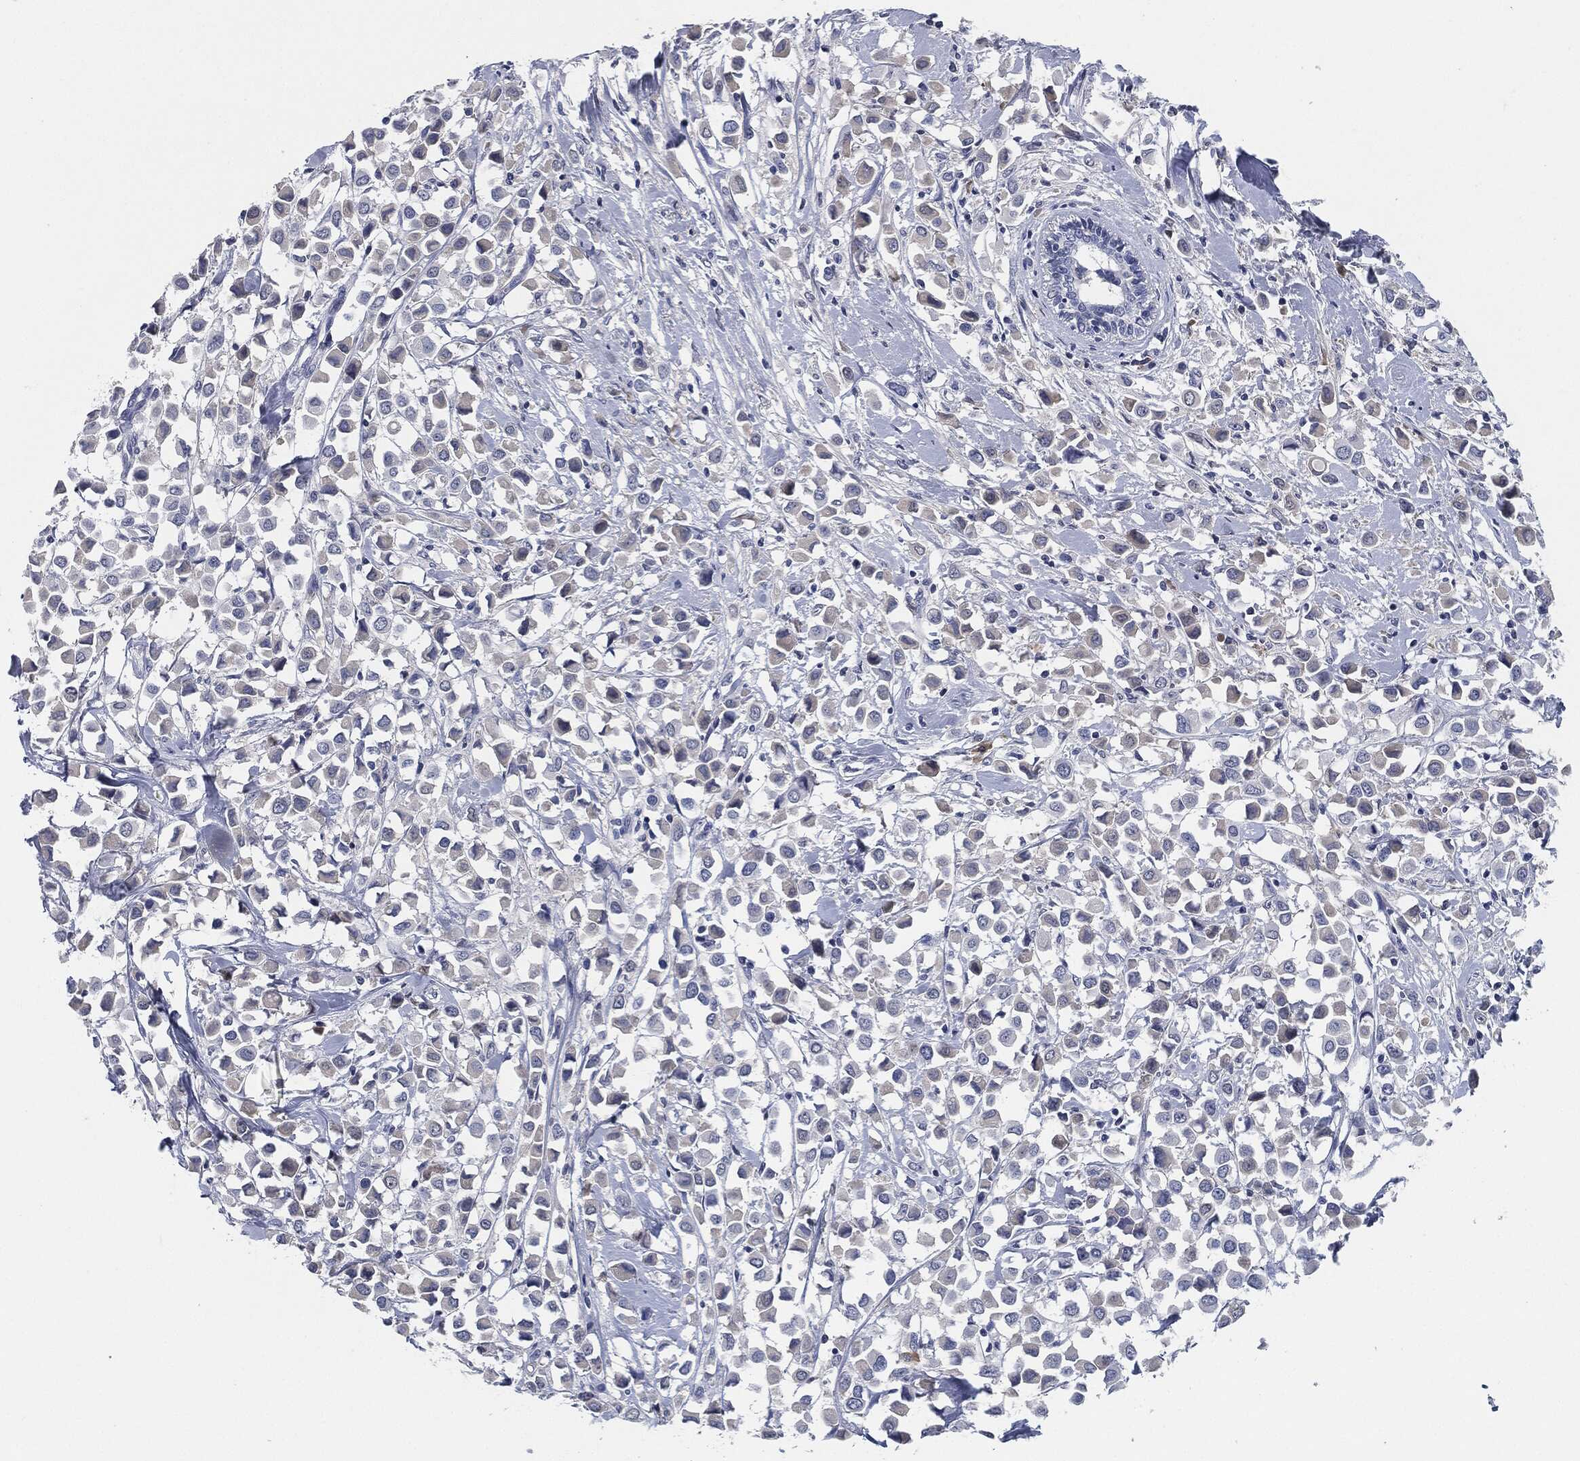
{"staining": {"intensity": "negative", "quantity": "none", "location": "none"}, "tissue": "breast cancer", "cell_type": "Tumor cells", "image_type": "cancer", "snomed": [{"axis": "morphology", "description": "Duct carcinoma"}, {"axis": "topography", "description": "Breast"}], "caption": "Tumor cells show no significant expression in breast cancer (infiltrating ductal carcinoma). Brightfield microscopy of immunohistochemistry (IHC) stained with DAB (brown) and hematoxylin (blue), captured at high magnification.", "gene": "SIGLEC7", "patient": {"sex": "female", "age": 61}}